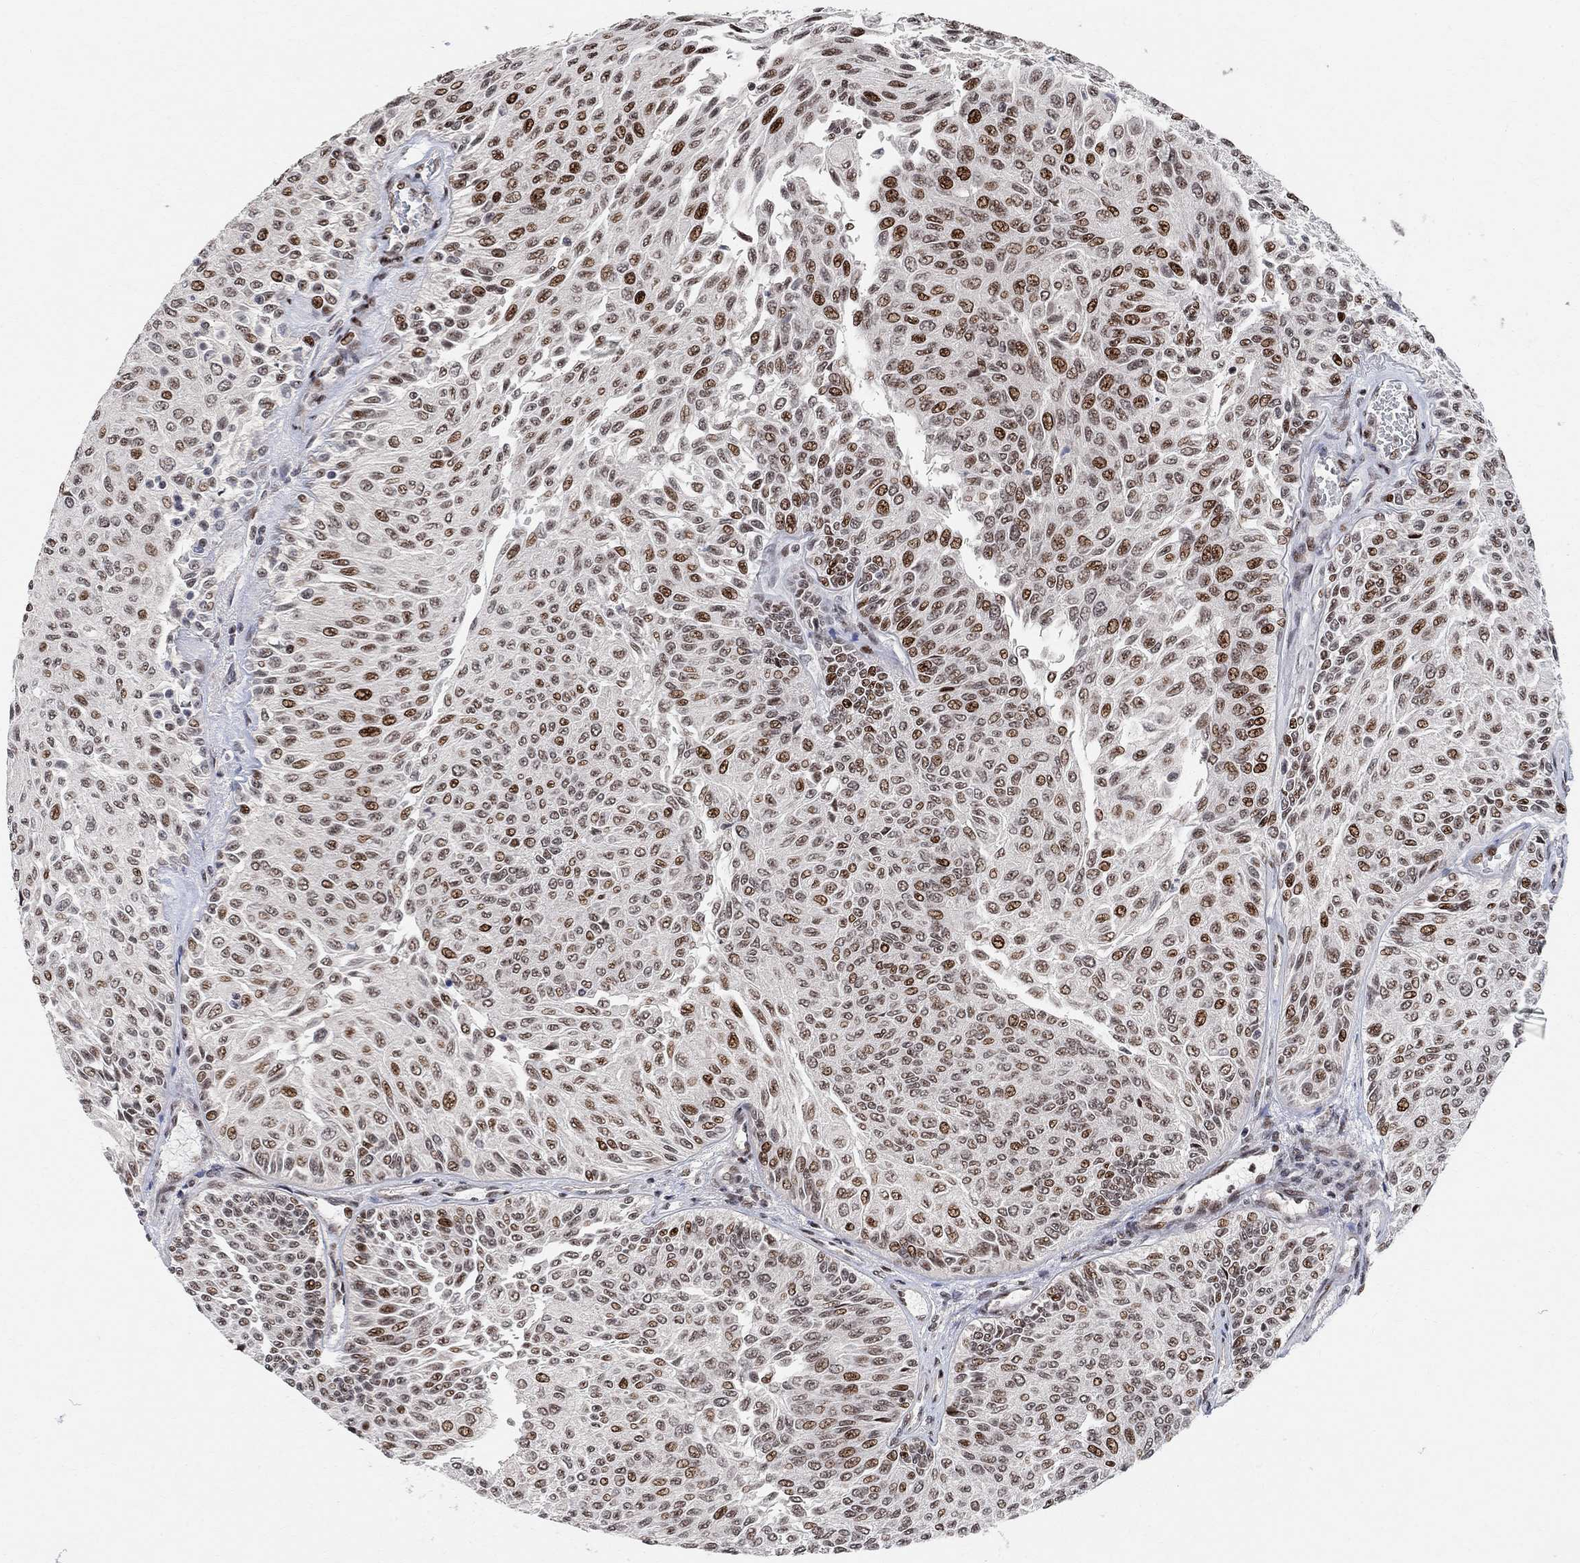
{"staining": {"intensity": "strong", "quantity": "25%-75%", "location": "nuclear"}, "tissue": "urothelial cancer", "cell_type": "Tumor cells", "image_type": "cancer", "snomed": [{"axis": "morphology", "description": "Urothelial carcinoma, Low grade"}, {"axis": "topography", "description": "Ureter, NOS"}, {"axis": "topography", "description": "Urinary bladder"}], "caption": "An IHC histopathology image of neoplastic tissue is shown. Protein staining in brown highlights strong nuclear positivity in low-grade urothelial carcinoma within tumor cells. The protein of interest is shown in brown color, while the nuclei are stained blue.", "gene": "E4F1", "patient": {"sex": "male", "age": 78}}